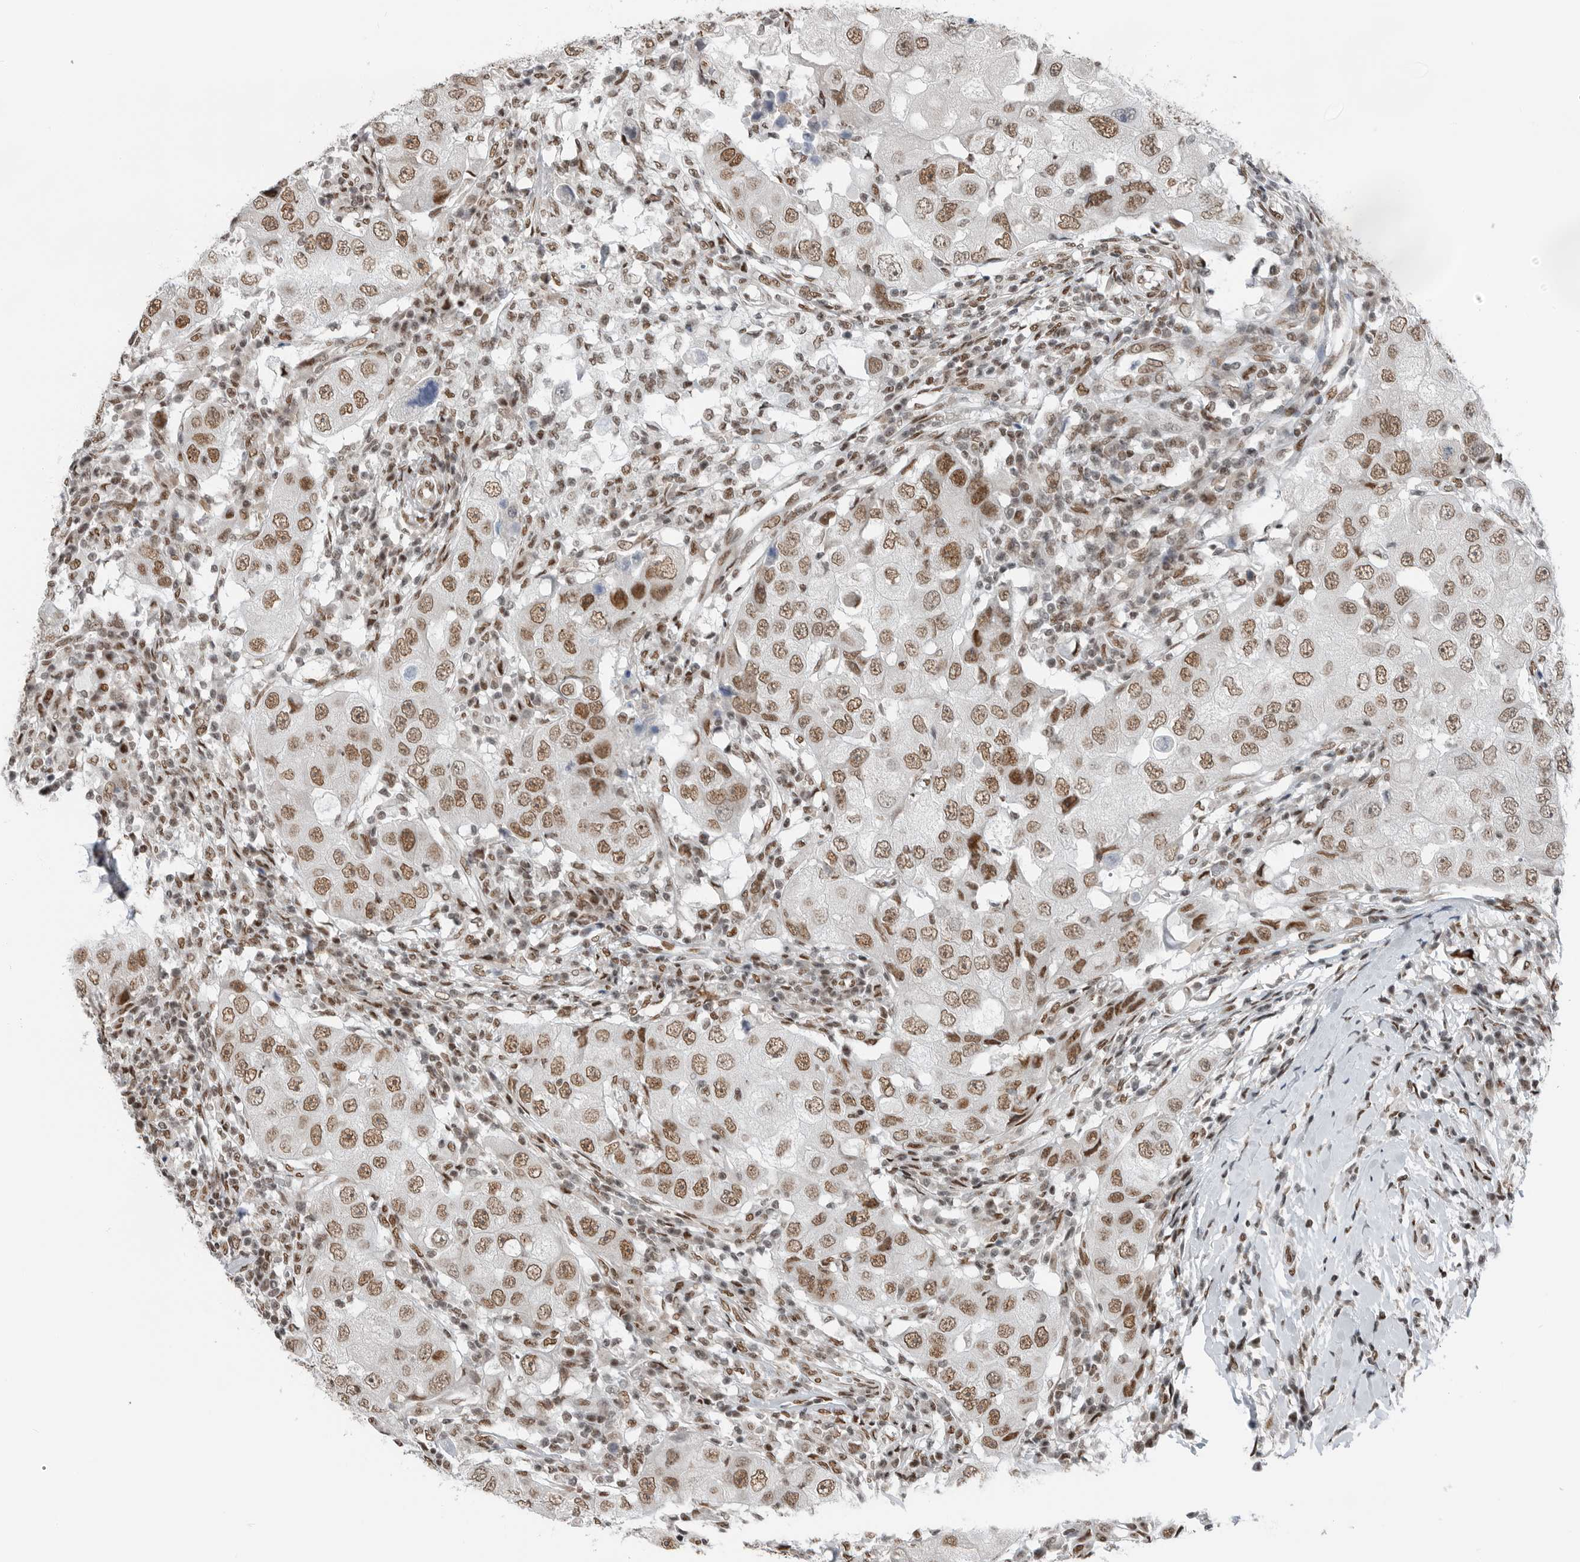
{"staining": {"intensity": "moderate", "quantity": ">75%", "location": "nuclear"}, "tissue": "breast cancer", "cell_type": "Tumor cells", "image_type": "cancer", "snomed": [{"axis": "morphology", "description": "Duct carcinoma"}, {"axis": "topography", "description": "Breast"}], "caption": "Immunohistochemical staining of human breast cancer (intraductal carcinoma) displays medium levels of moderate nuclear protein staining in about >75% of tumor cells. (IHC, brightfield microscopy, high magnification).", "gene": "BLZF1", "patient": {"sex": "female", "age": 27}}